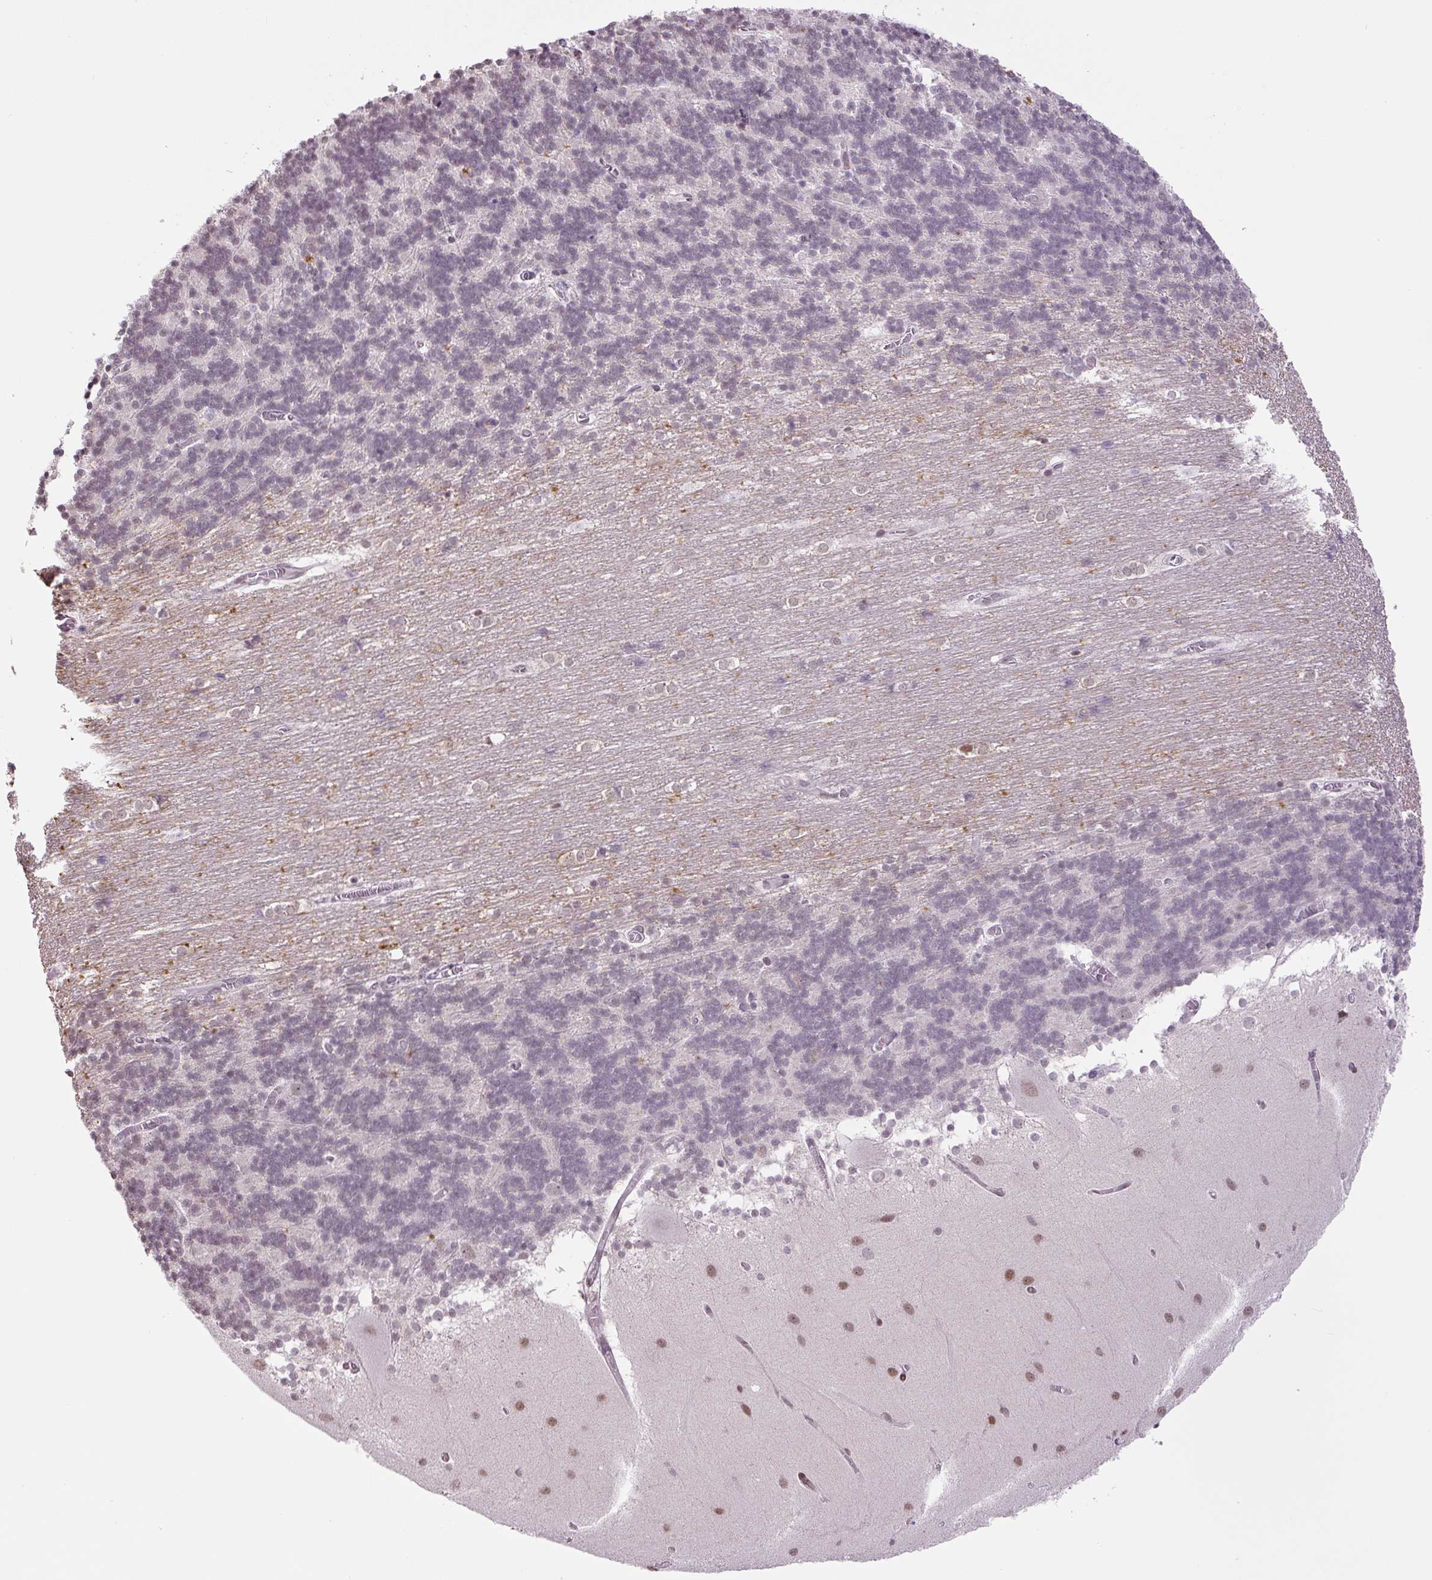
{"staining": {"intensity": "moderate", "quantity": "<25%", "location": "nuclear"}, "tissue": "cerebellum", "cell_type": "Cells in granular layer", "image_type": "normal", "snomed": [{"axis": "morphology", "description": "Normal tissue, NOS"}, {"axis": "topography", "description": "Cerebellum"}], "caption": "A brown stain shows moderate nuclear positivity of a protein in cells in granular layer of benign human cerebellum. (brown staining indicates protein expression, while blue staining denotes nuclei).", "gene": "TCFL5", "patient": {"sex": "female", "age": 54}}